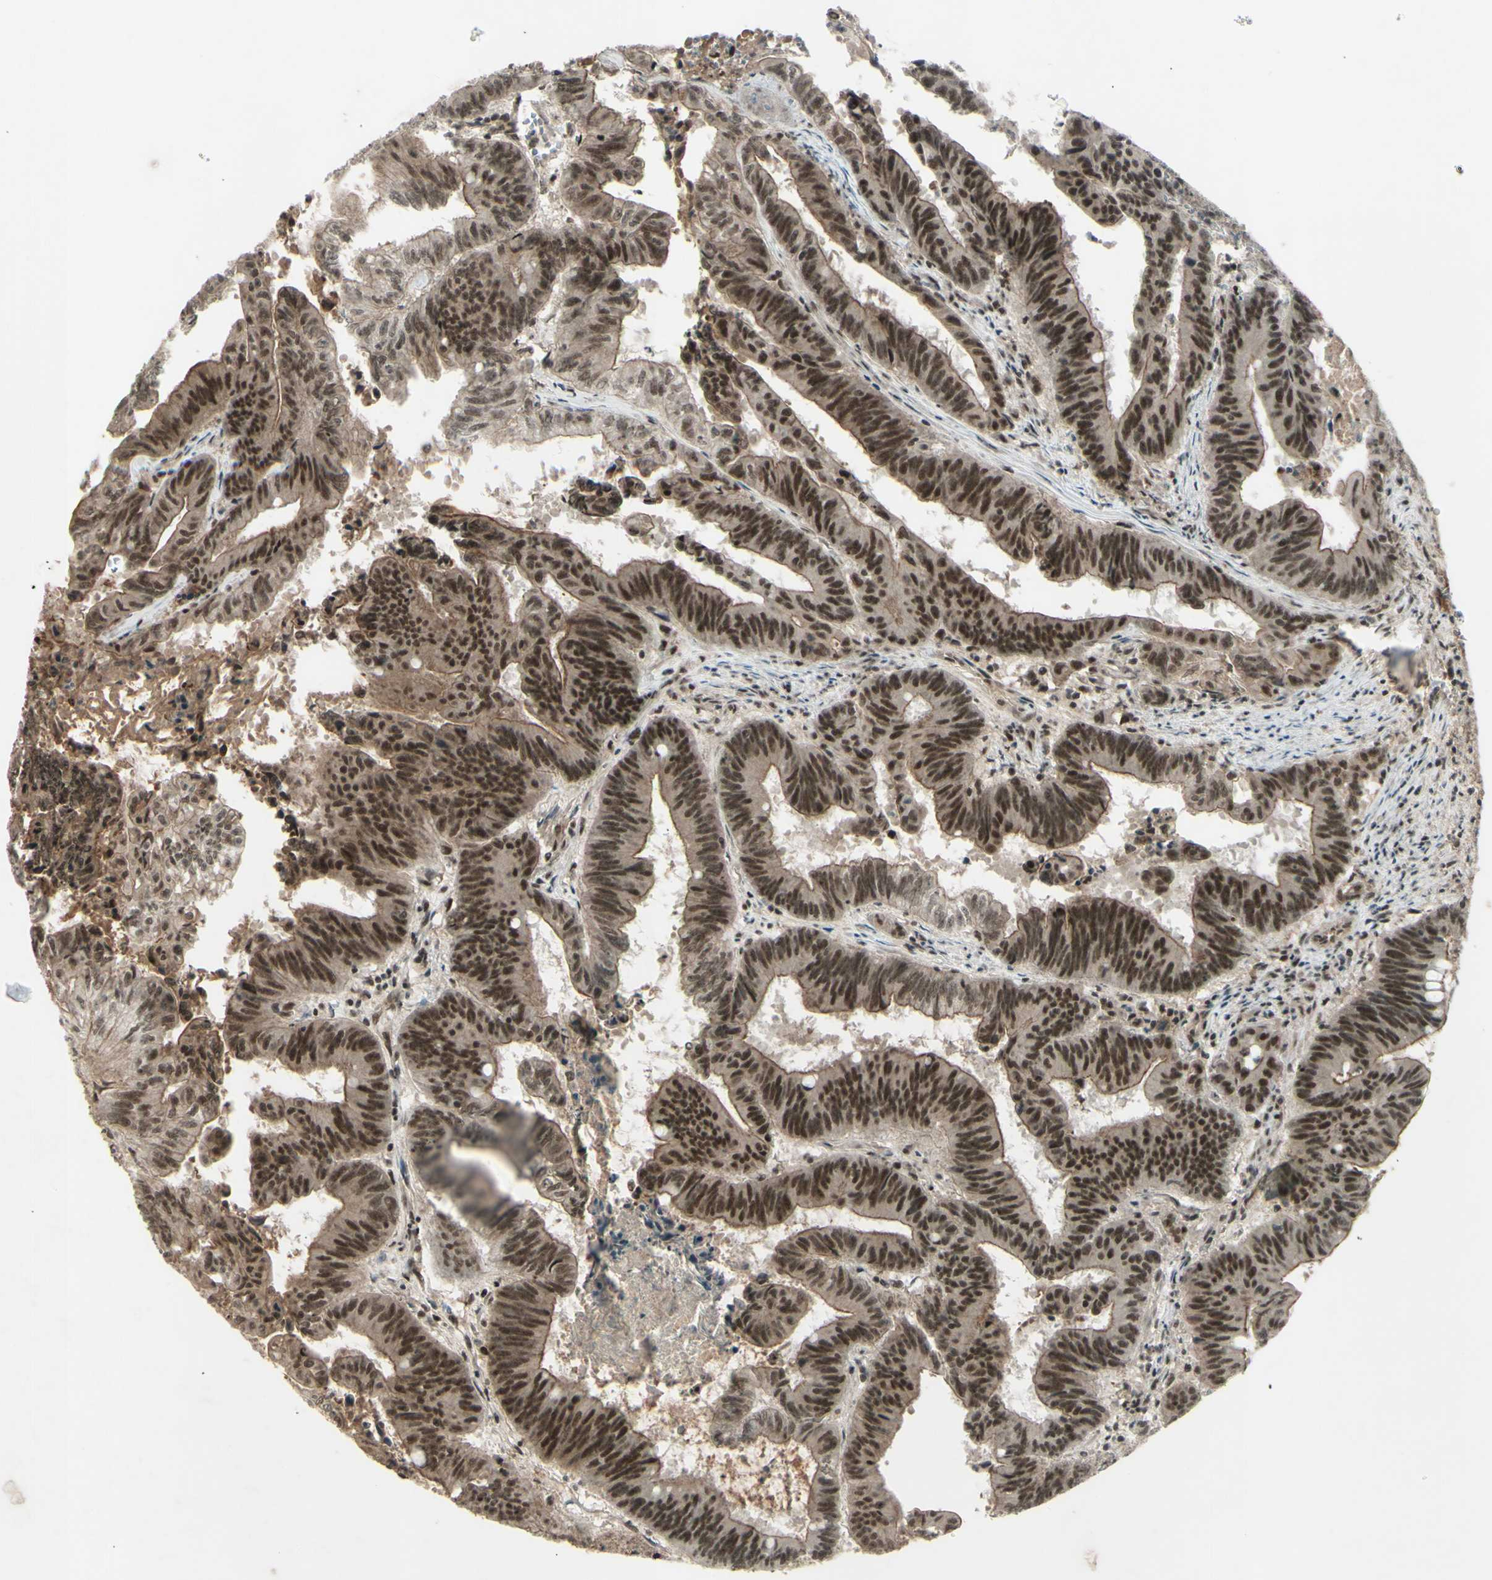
{"staining": {"intensity": "strong", "quantity": ">75%", "location": "cytoplasmic/membranous,nuclear"}, "tissue": "colorectal cancer", "cell_type": "Tumor cells", "image_type": "cancer", "snomed": [{"axis": "morphology", "description": "Adenocarcinoma, NOS"}, {"axis": "topography", "description": "Colon"}], "caption": "Adenocarcinoma (colorectal) was stained to show a protein in brown. There is high levels of strong cytoplasmic/membranous and nuclear positivity in about >75% of tumor cells. Nuclei are stained in blue.", "gene": "SNW1", "patient": {"sex": "male", "age": 45}}